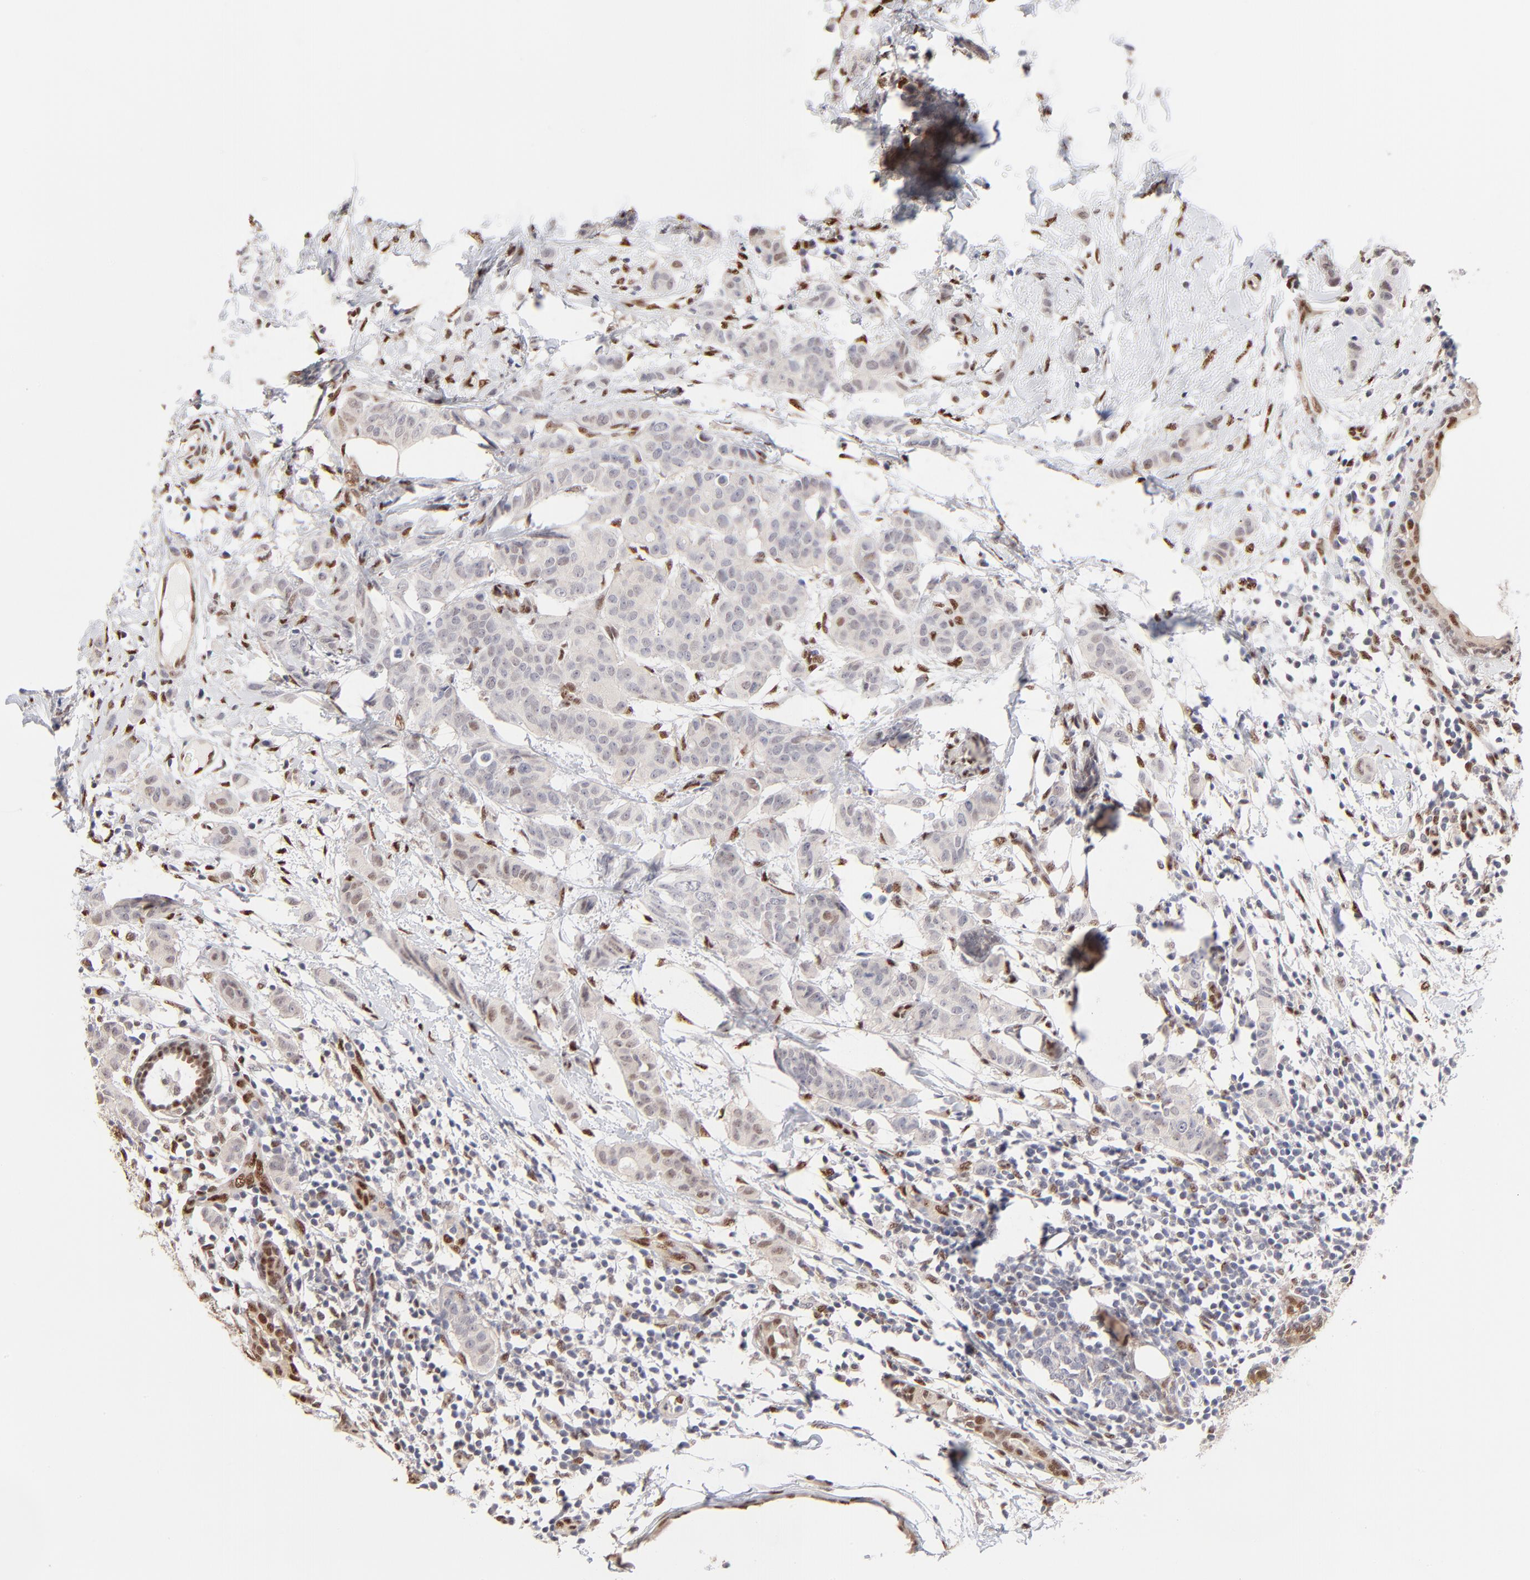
{"staining": {"intensity": "weak", "quantity": "25%-75%", "location": "cytoplasmic/membranous,nuclear"}, "tissue": "breast cancer", "cell_type": "Tumor cells", "image_type": "cancer", "snomed": [{"axis": "morphology", "description": "Duct carcinoma"}, {"axis": "topography", "description": "Breast"}], "caption": "Breast cancer stained with immunohistochemistry displays weak cytoplasmic/membranous and nuclear expression in approximately 25%-75% of tumor cells. The protein of interest is shown in brown color, while the nuclei are stained blue.", "gene": "STAT3", "patient": {"sex": "female", "age": 40}}